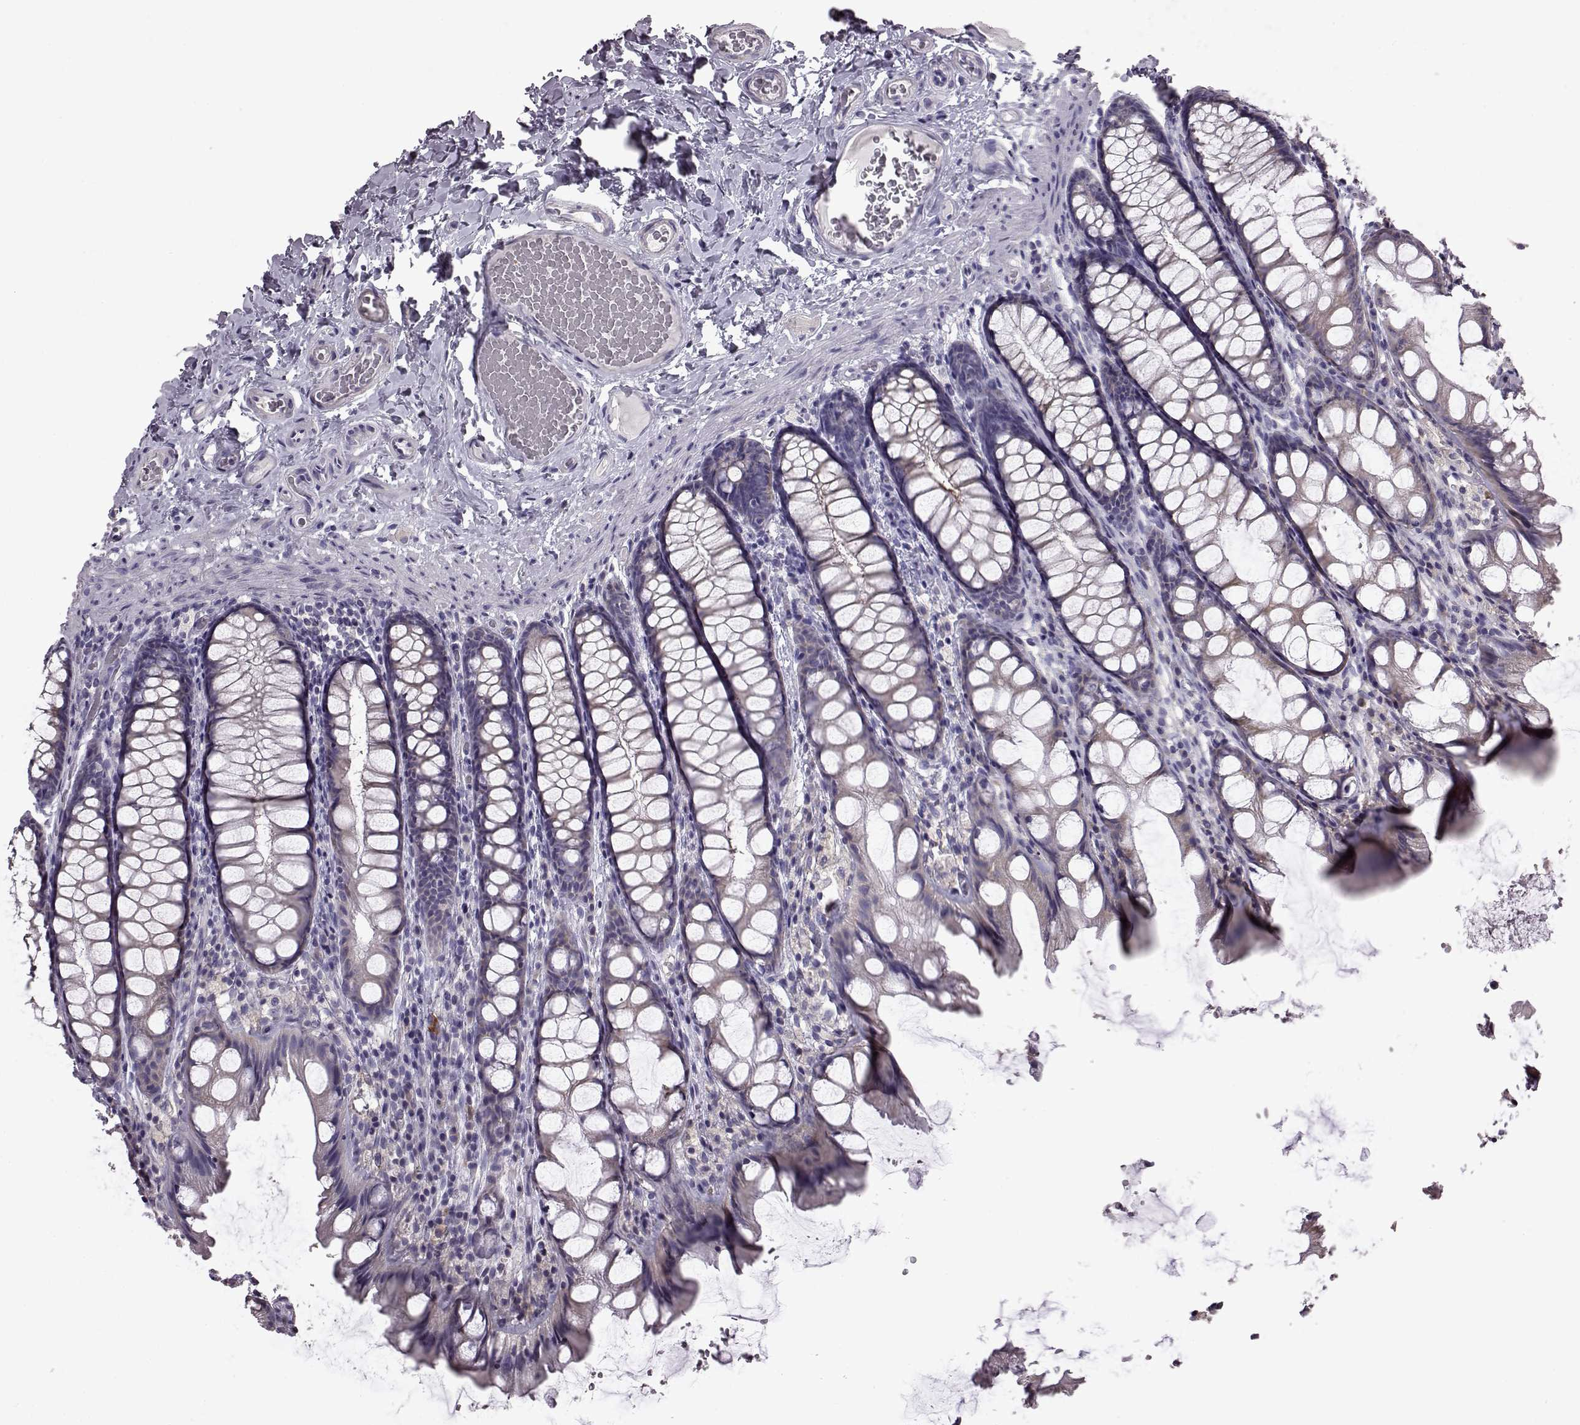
{"staining": {"intensity": "negative", "quantity": "none", "location": "none"}, "tissue": "colon", "cell_type": "Endothelial cells", "image_type": "normal", "snomed": [{"axis": "morphology", "description": "Normal tissue, NOS"}, {"axis": "topography", "description": "Colon"}], "caption": "This histopathology image is of unremarkable colon stained with IHC to label a protein in brown with the nuclei are counter-stained blue. There is no expression in endothelial cells.", "gene": "ADGRG2", "patient": {"sex": "male", "age": 47}}